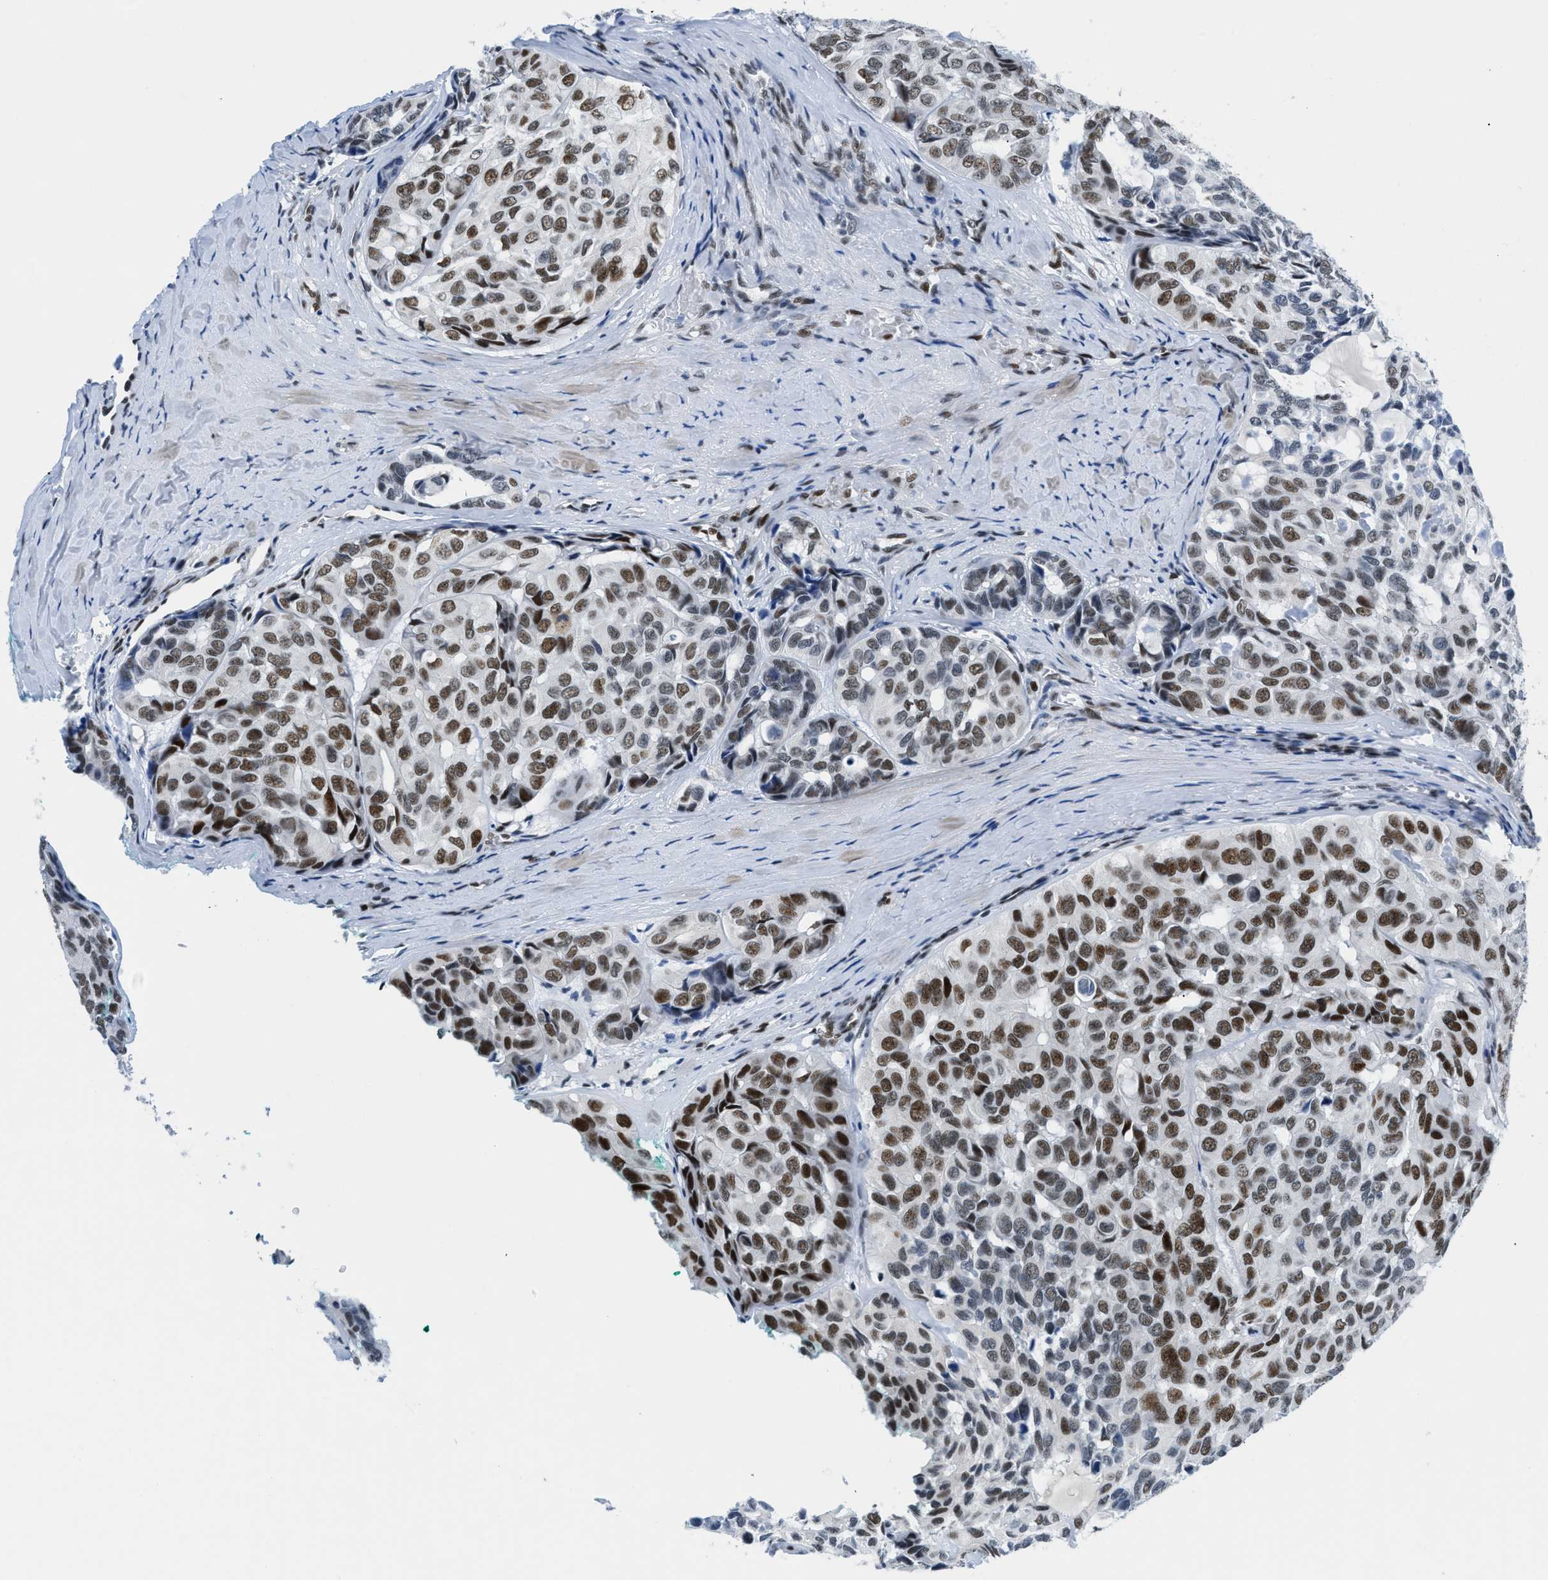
{"staining": {"intensity": "strong", "quantity": "25%-75%", "location": "nuclear"}, "tissue": "head and neck cancer", "cell_type": "Tumor cells", "image_type": "cancer", "snomed": [{"axis": "morphology", "description": "Adenocarcinoma, NOS"}, {"axis": "topography", "description": "Salivary gland, NOS"}, {"axis": "topography", "description": "Head-Neck"}], "caption": "Human head and neck cancer stained with a protein marker exhibits strong staining in tumor cells.", "gene": "SMARCAD1", "patient": {"sex": "female", "age": 76}}